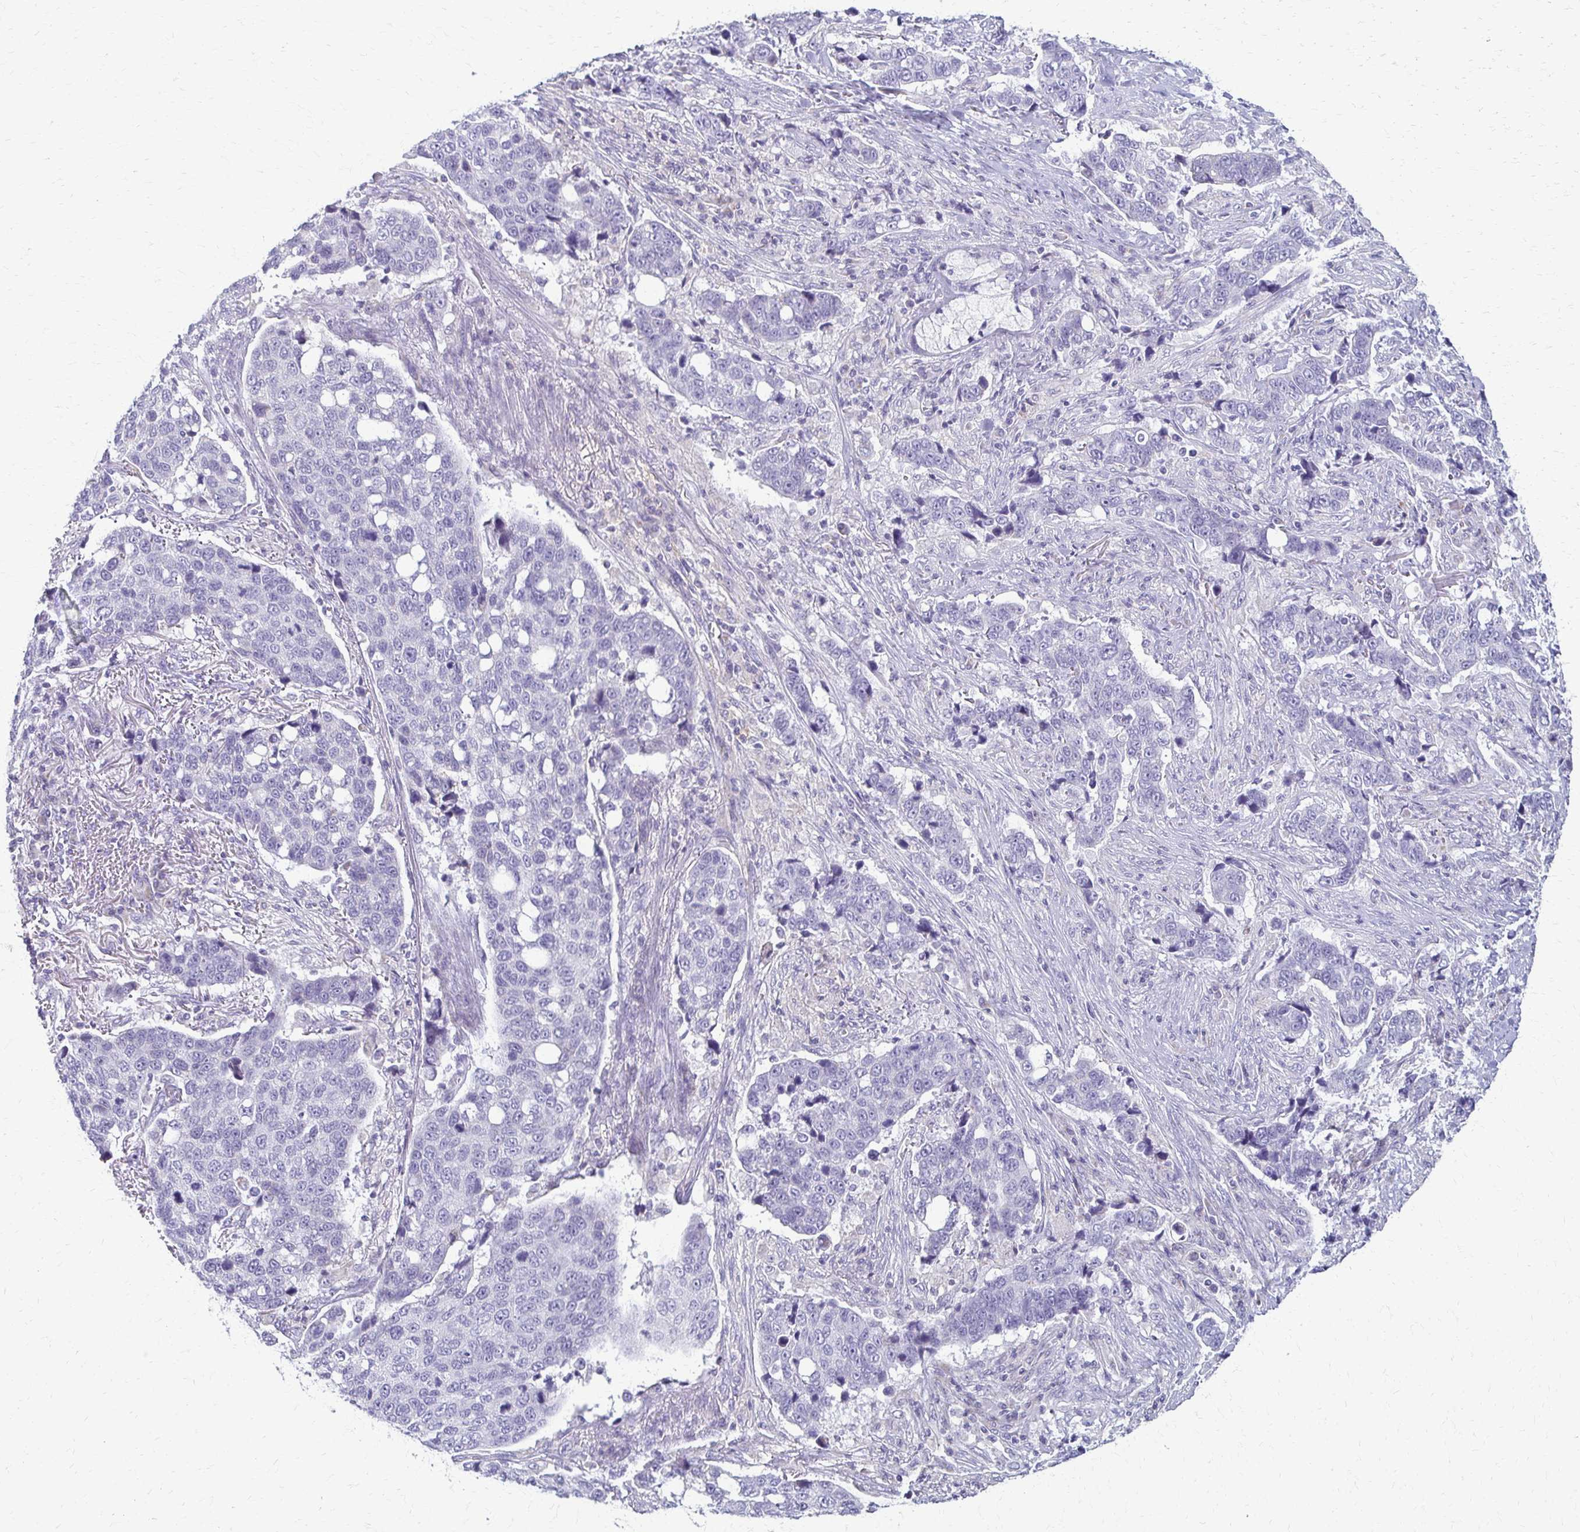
{"staining": {"intensity": "negative", "quantity": "none", "location": "none"}, "tissue": "lung cancer", "cell_type": "Tumor cells", "image_type": "cancer", "snomed": [{"axis": "morphology", "description": "Squamous cell carcinoma, NOS"}, {"axis": "topography", "description": "Lymph node"}, {"axis": "topography", "description": "Lung"}], "caption": "Tumor cells are negative for protein expression in human squamous cell carcinoma (lung).", "gene": "FCGR2B", "patient": {"sex": "male", "age": 61}}